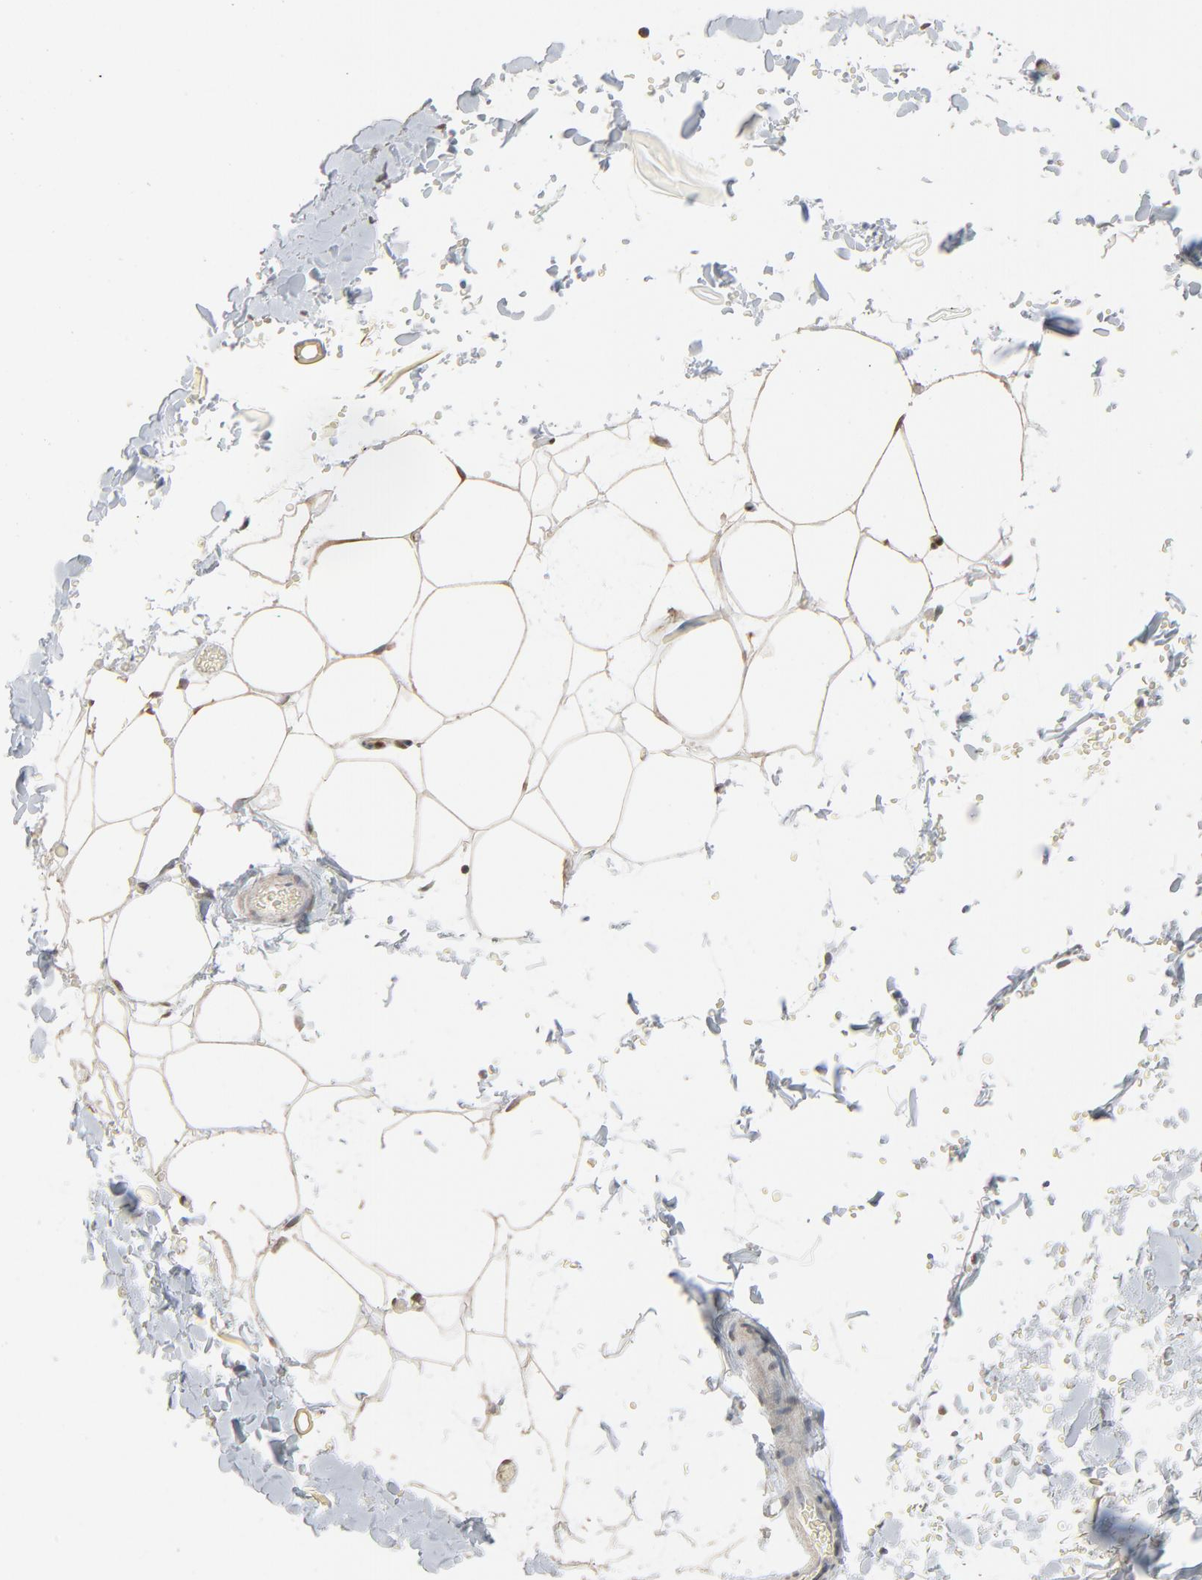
{"staining": {"intensity": "weak", "quantity": ">75%", "location": "cytoplasmic/membranous"}, "tissue": "adipose tissue", "cell_type": "Adipocytes", "image_type": "normal", "snomed": [{"axis": "morphology", "description": "Normal tissue, NOS"}, {"axis": "topography", "description": "Soft tissue"}], "caption": "High-power microscopy captured an immunohistochemistry (IHC) histopathology image of normal adipose tissue, revealing weak cytoplasmic/membranous positivity in about >75% of adipocytes.", "gene": "CCT5", "patient": {"sex": "male", "age": 72}}